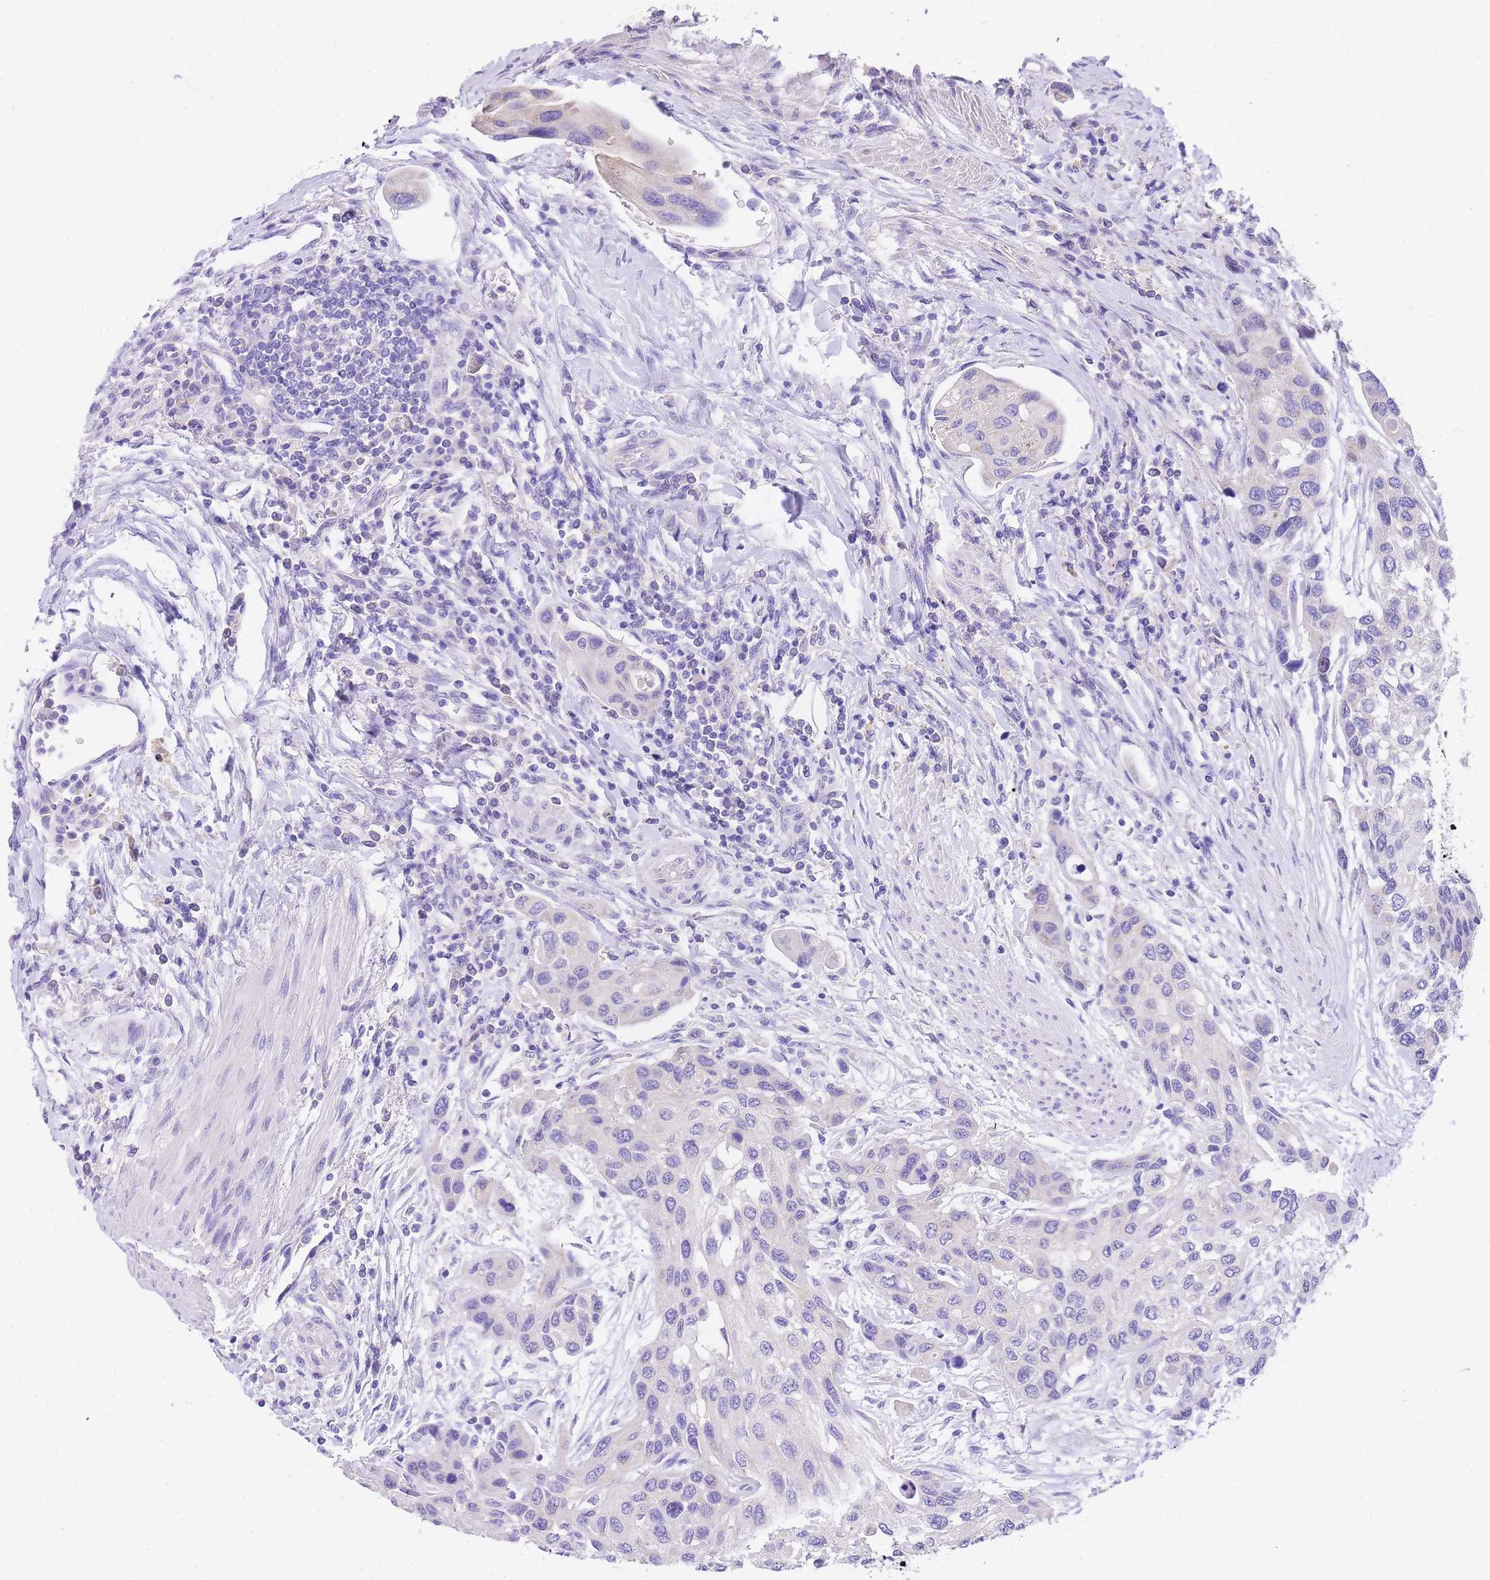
{"staining": {"intensity": "negative", "quantity": "none", "location": "none"}, "tissue": "urothelial cancer", "cell_type": "Tumor cells", "image_type": "cancer", "snomed": [{"axis": "morphology", "description": "Normal tissue, NOS"}, {"axis": "morphology", "description": "Urothelial carcinoma, High grade"}, {"axis": "topography", "description": "Vascular tissue"}, {"axis": "topography", "description": "Urinary bladder"}], "caption": "A micrograph of high-grade urothelial carcinoma stained for a protein reveals no brown staining in tumor cells.", "gene": "EPN2", "patient": {"sex": "female", "age": 56}}